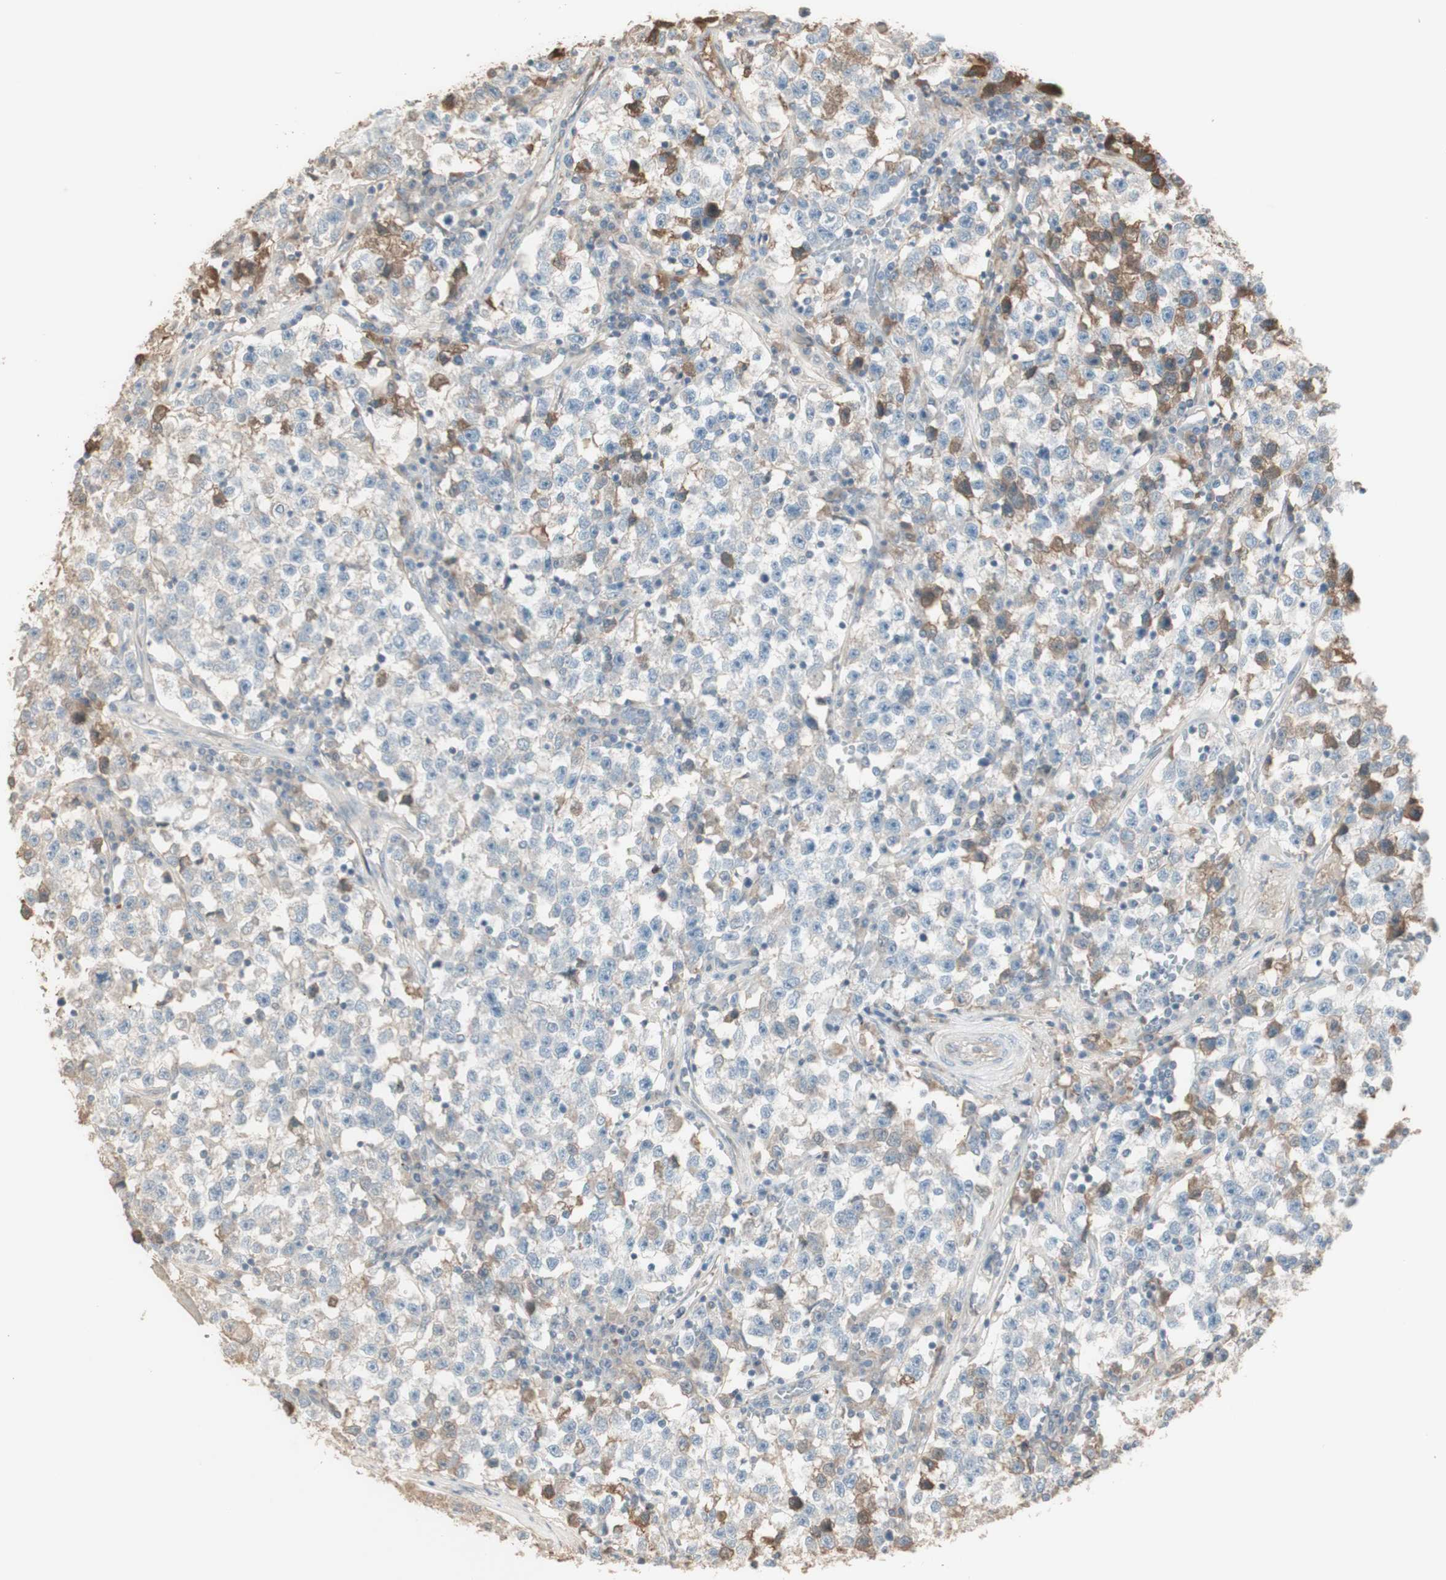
{"staining": {"intensity": "negative", "quantity": "none", "location": "none"}, "tissue": "testis cancer", "cell_type": "Tumor cells", "image_type": "cancer", "snomed": [{"axis": "morphology", "description": "Seminoma, NOS"}, {"axis": "topography", "description": "Testis"}], "caption": "Human testis cancer (seminoma) stained for a protein using immunohistochemistry (IHC) reveals no positivity in tumor cells.", "gene": "IFNG", "patient": {"sex": "male", "age": 22}}